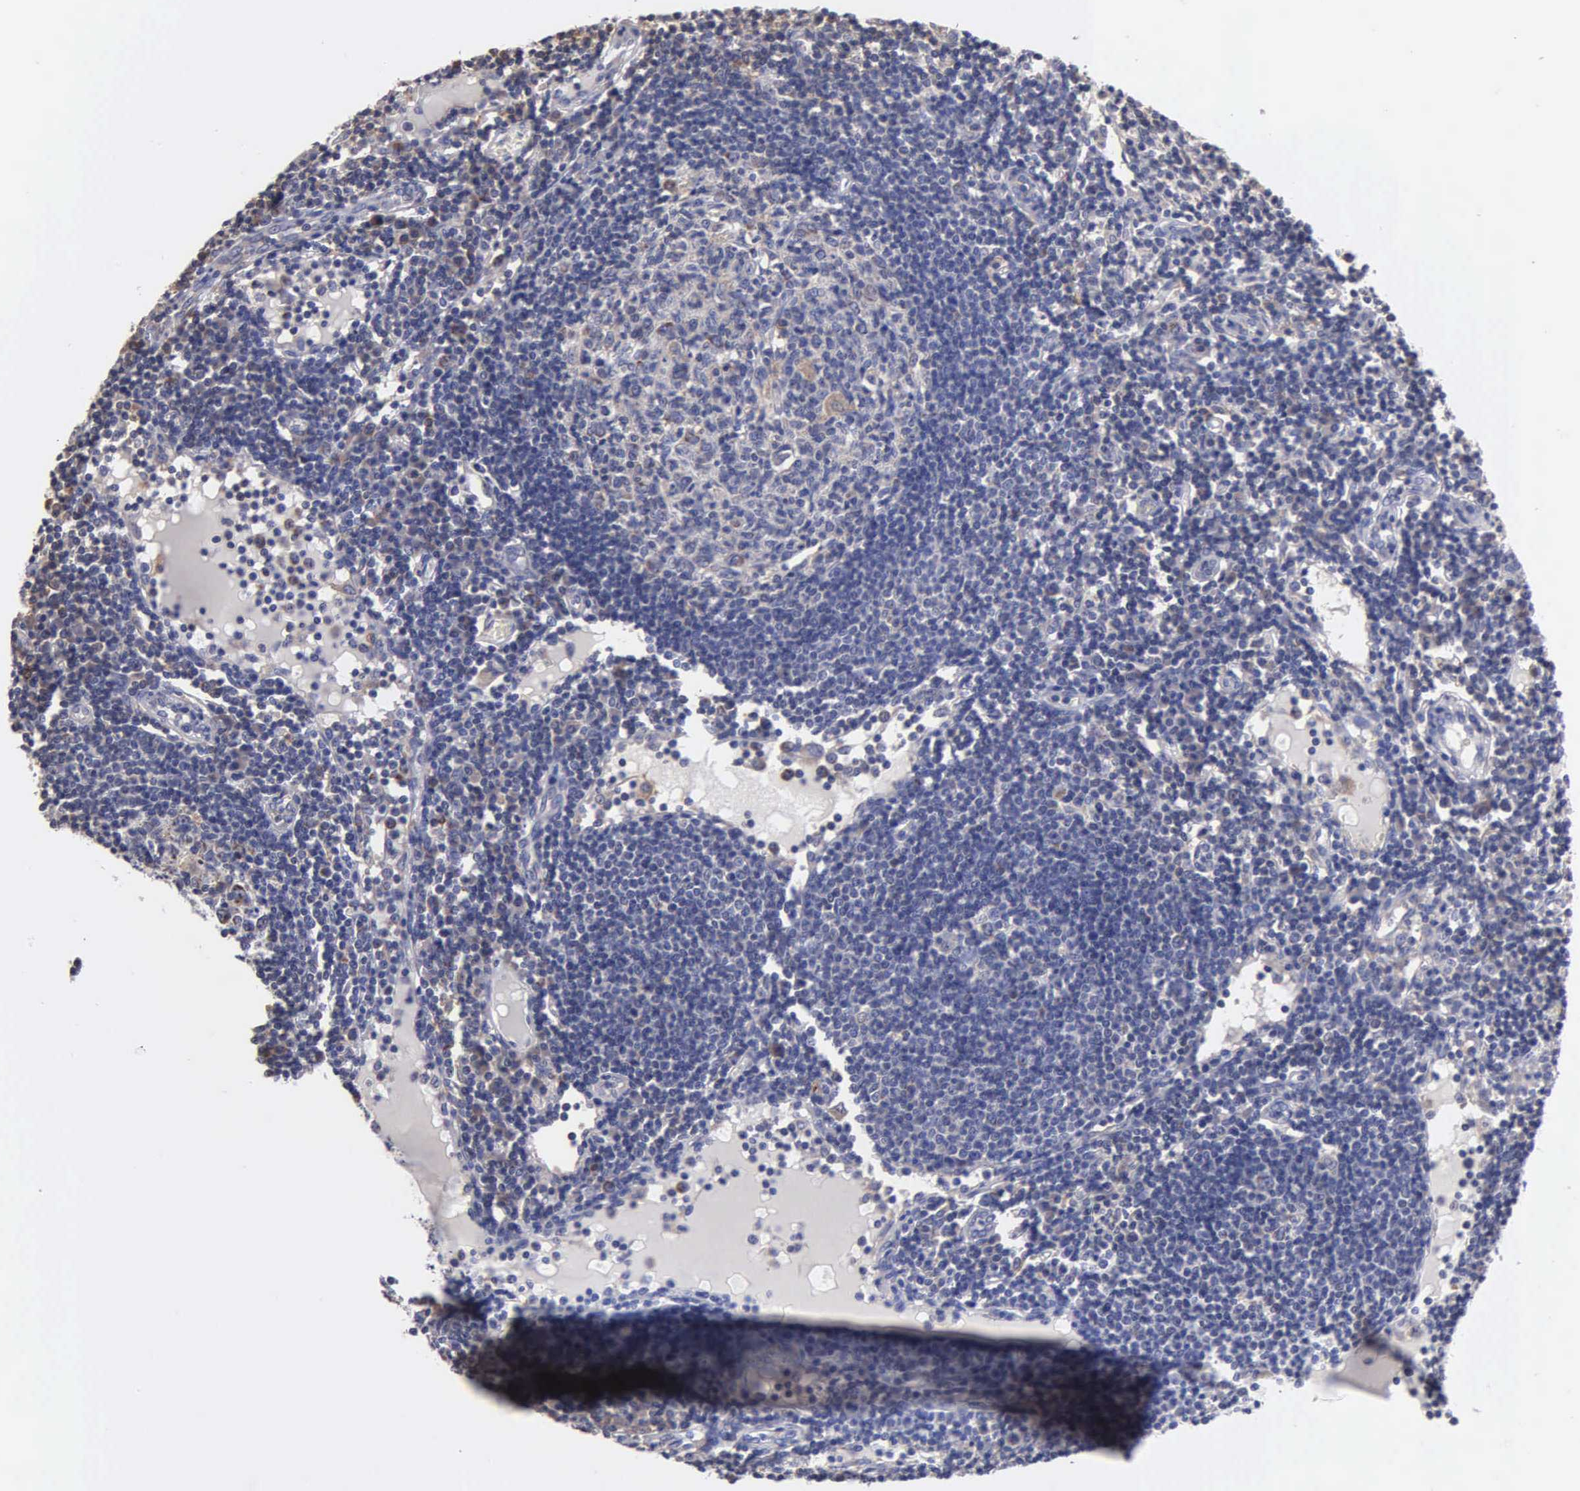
{"staining": {"intensity": "negative", "quantity": "none", "location": "none"}, "tissue": "lymph node", "cell_type": "Germinal center cells", "image_type": "normal", "snomed": [{"axis": "morphology", "description": "Normal tissue, NOS"}, {"axis": "topography", "description": "Lymph node"}], "caption": "DAB (3,3'-diaminobenzidine) immunohistochemical staining of benign lymph node exhibits no significant staining in germinal center cells.", "gene": "PTGS2", "patient": {"sex": "female", "age": 55}}